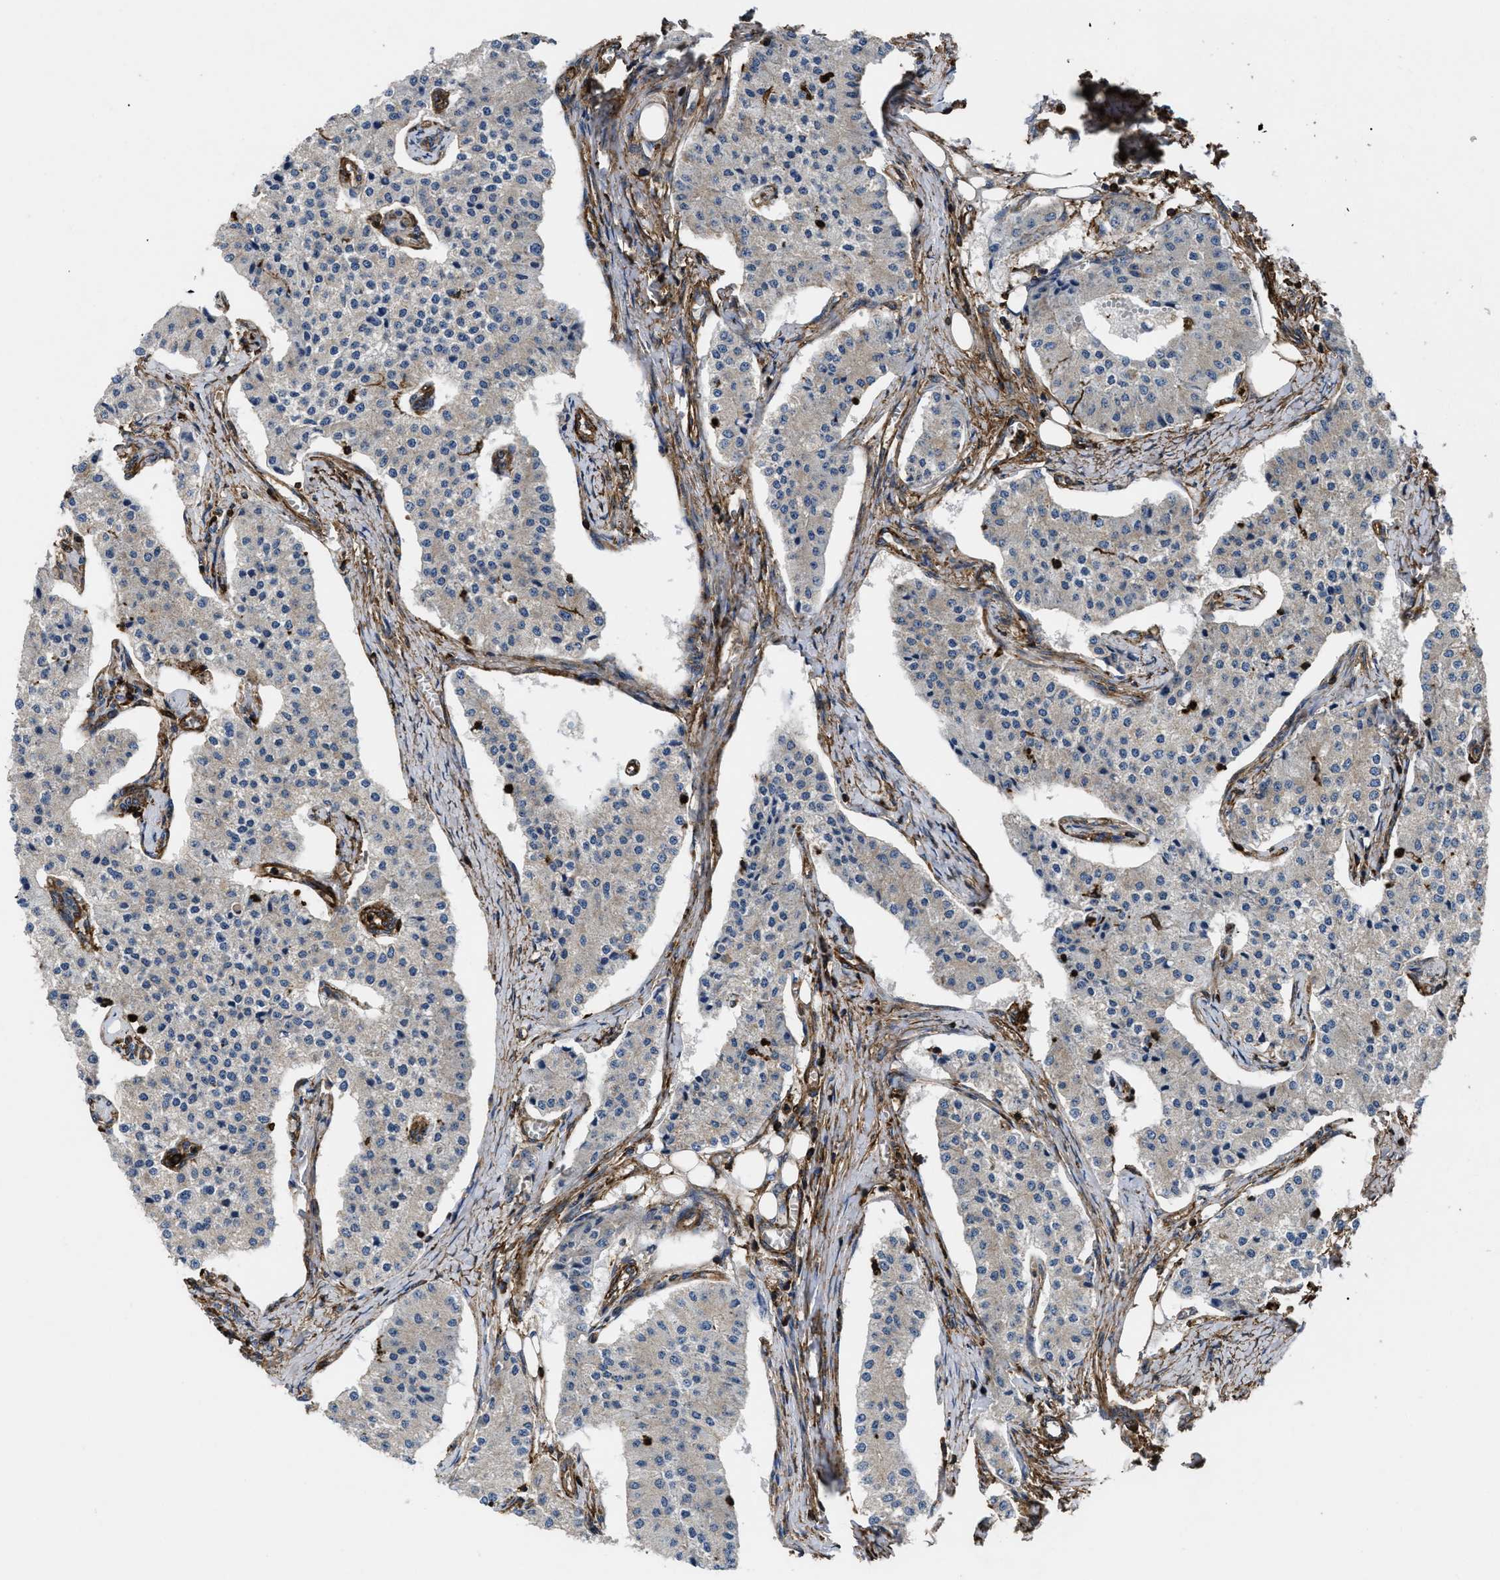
{"staining": {"intensity": "negative", "quantity": "none", "location": "none"}, "tissue": "carcinoid", "cell_type": "Tumor cells", "image_type": "cancer", "snomed": [{"axis": "morphology", "description": "Carcinoid, malignant, NOS"}, {"axis": "topography", "description": "Colon"}], "caption": "Carcinoid was stained to show a protein in brown. There is no significant expression in tumor cells. (Stains: DAB immunohistochemistry with hematoxylin counter stain, Microscopy: brightfield microscopy at high magnification).", "gene": "SCUBE2", "patient": {"sex": "female", "age": 52}}